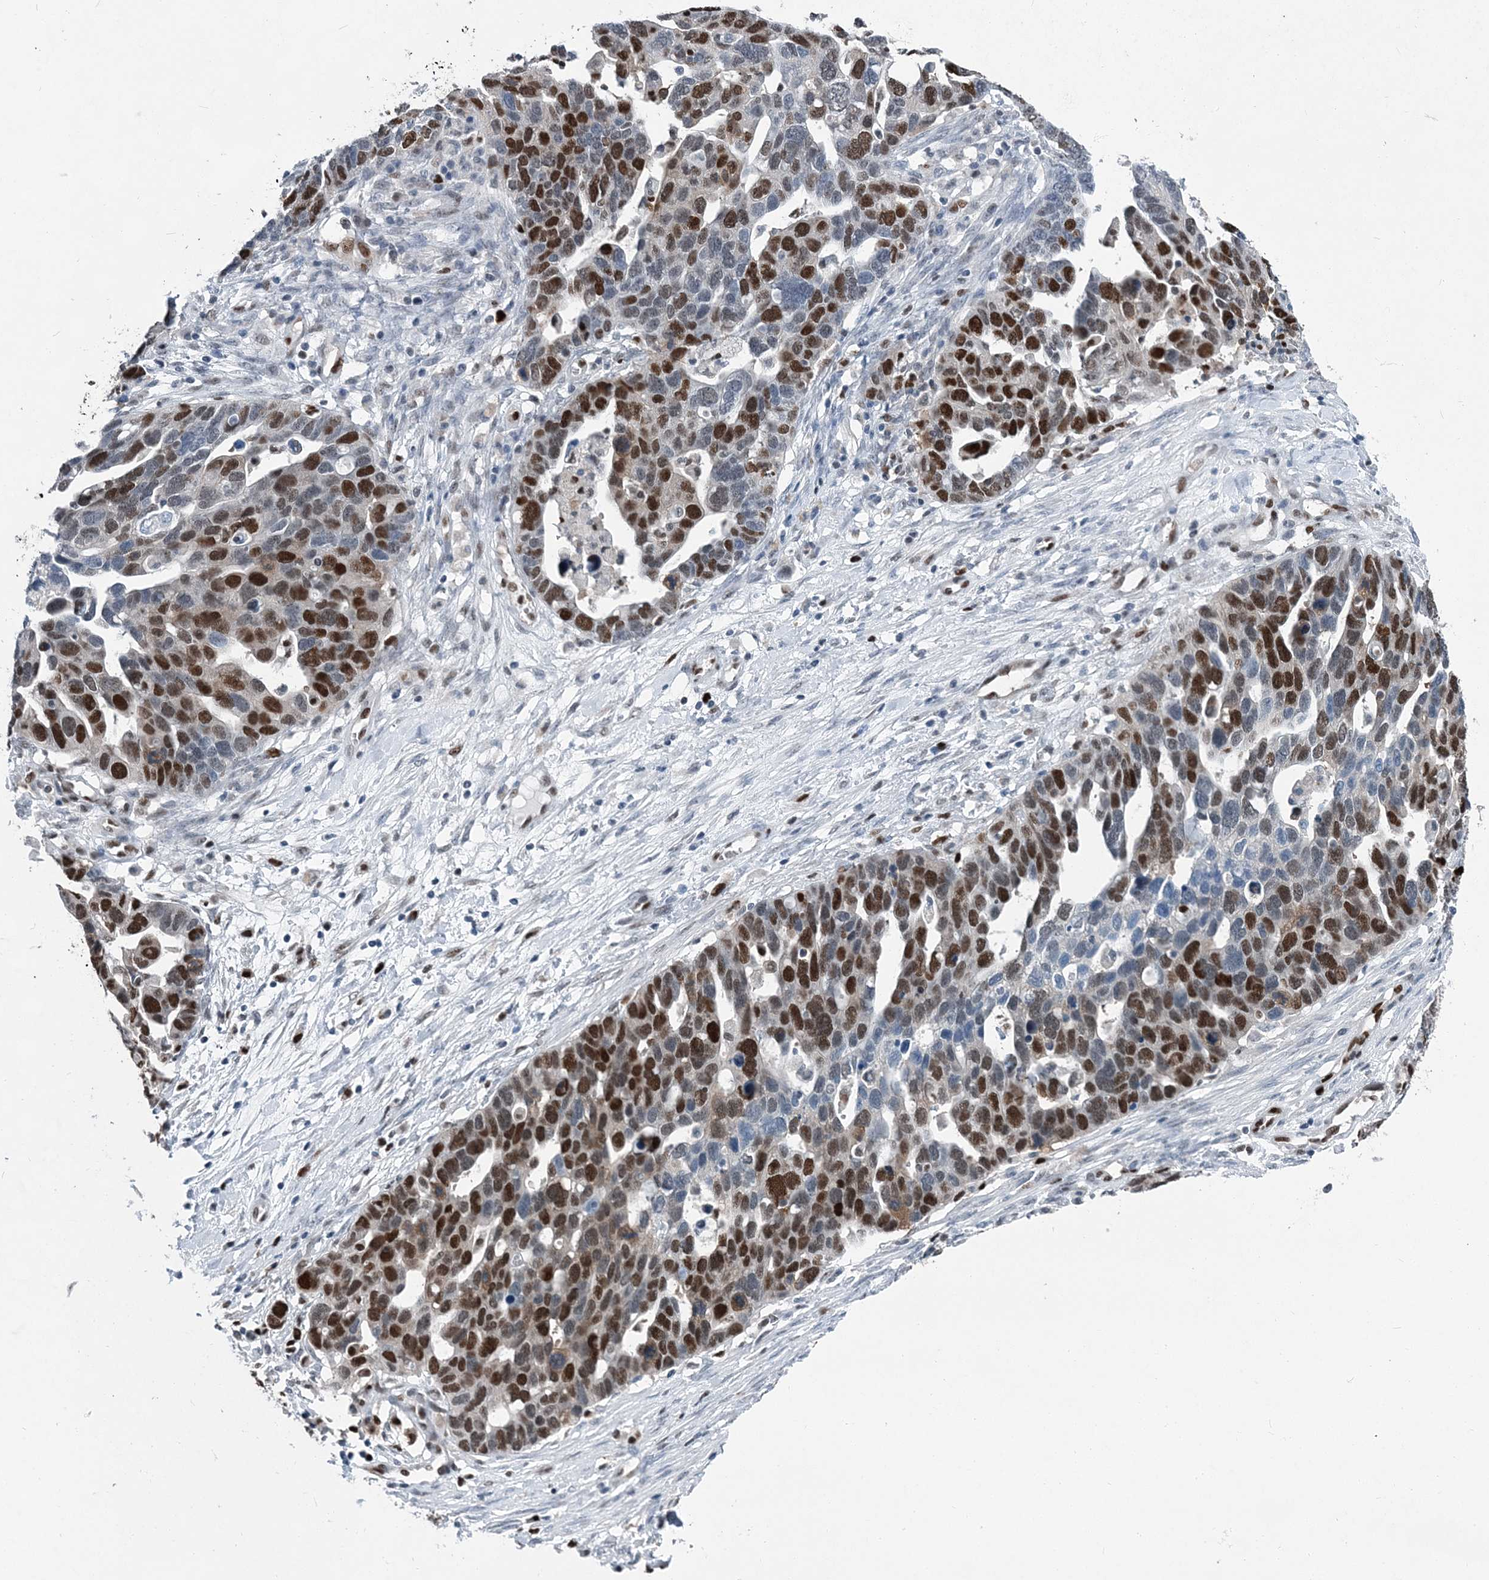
{"staining": {"intensity": "strong", "quantity": "25%-75%", "location": "nuclear"}, "tissue": "ovarian cancer", "cell_type": "Tumor cells", "image_type": "cancer", "snomed": [{"axis": "morphology", "description": "Cystadenocarcinoma, serous, NOS"}, {"axis": "topography", "description": "Ovary"}], "caption": "Tumor cells demonstrate strong nuclear expression in about 25%-75% of cells in ovarian cancer (serous cystadenocarcinoma).", "gene": "HAT1", "patient": {"sex": "female", "age": 54}}